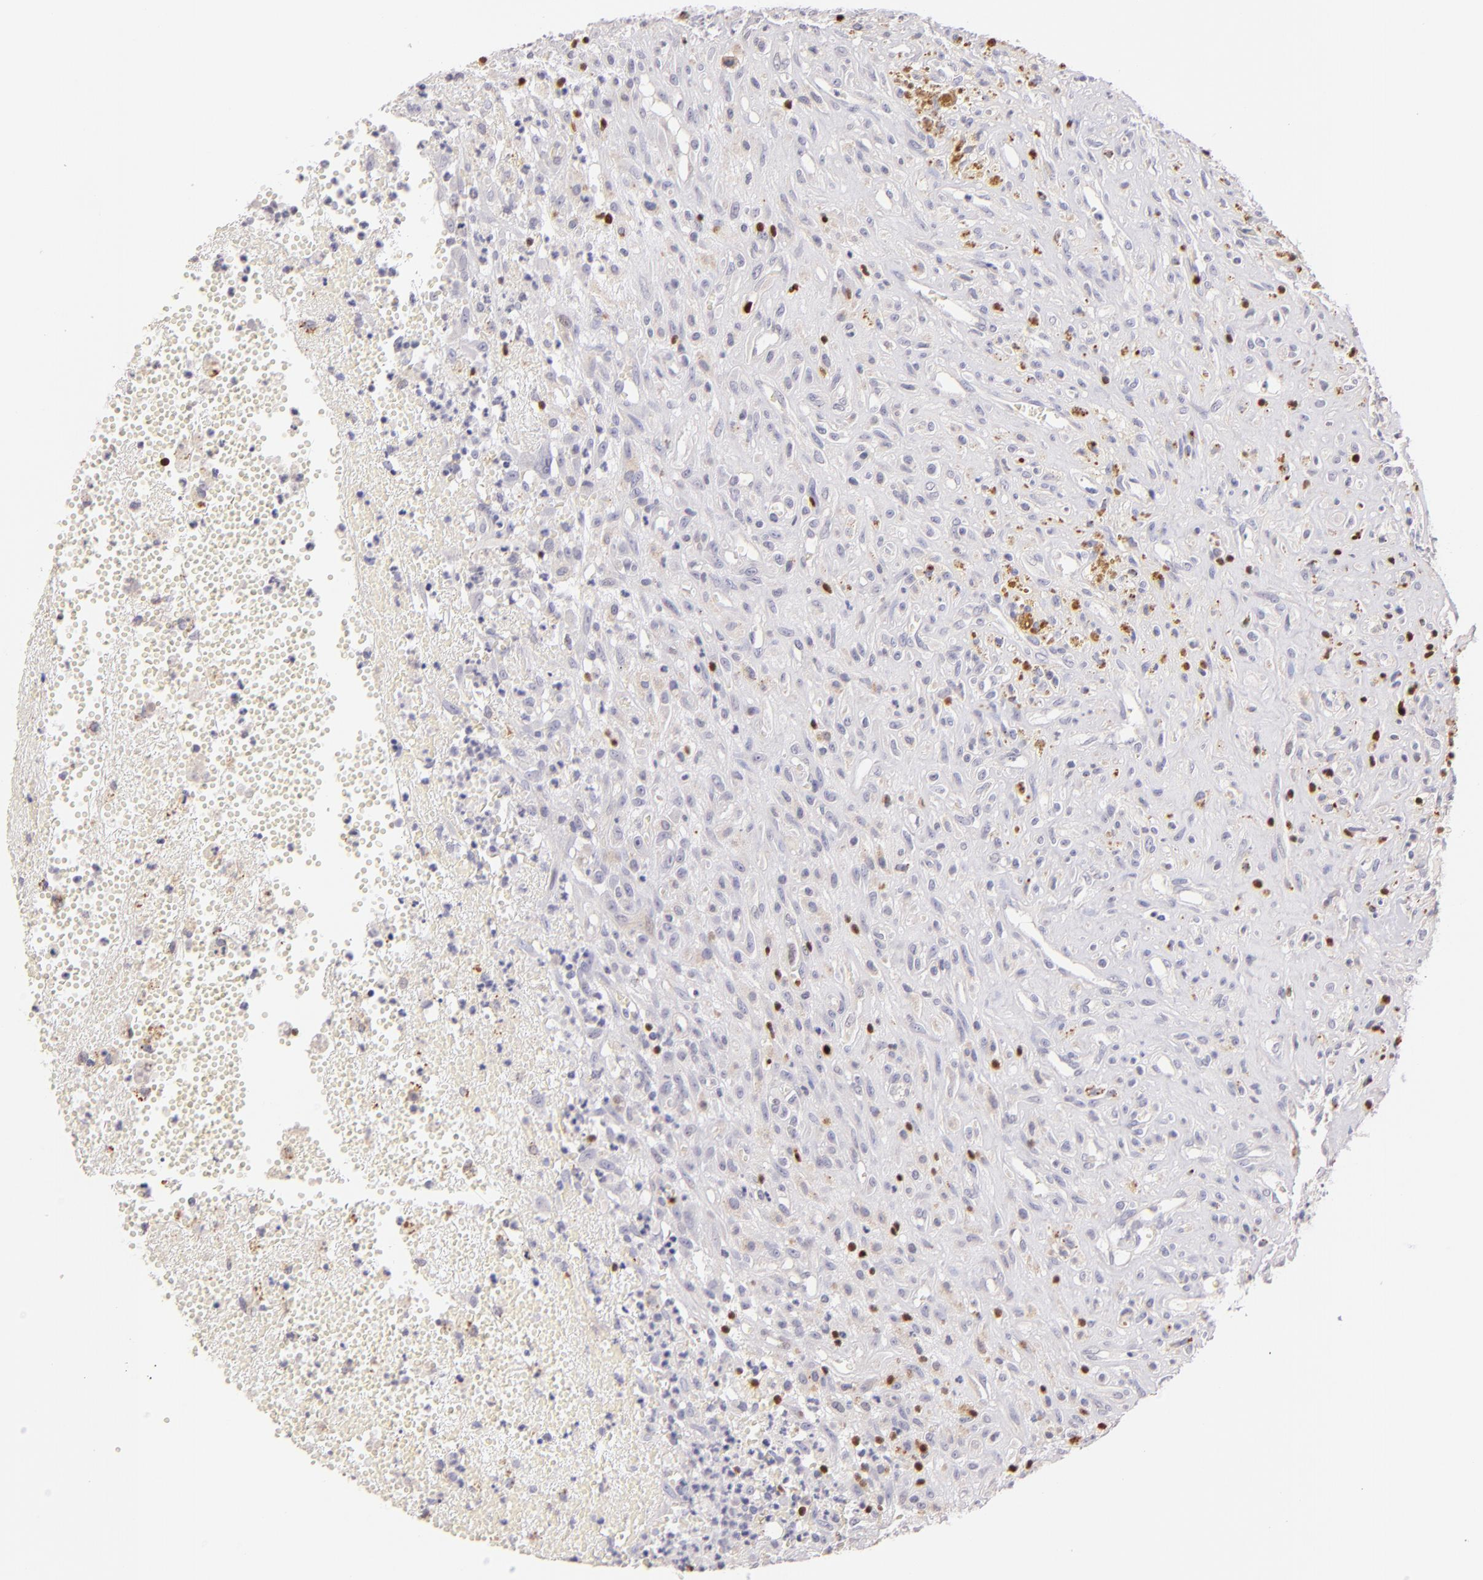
{"staining": {"intensity": "negative", "quantity": "none", "location": "none"}, "tissue": "glioma", "cell_type": "Tumor cells", "image_type": "cancer", "snomed": [{"axis": "morphology", "description": "Glioma, malignant, High grade"}, {"axis": "topography", "description": "Brain"}], "caption": "The photomicrograph demonstrates no staining of tumor cells in glioma. (DAB (3,3'-diaminobenzidine) immunohistochemistry (IHC), high magnification).", "gene": "ZAP70", "patient": {"sex": "male", "age": 66}}